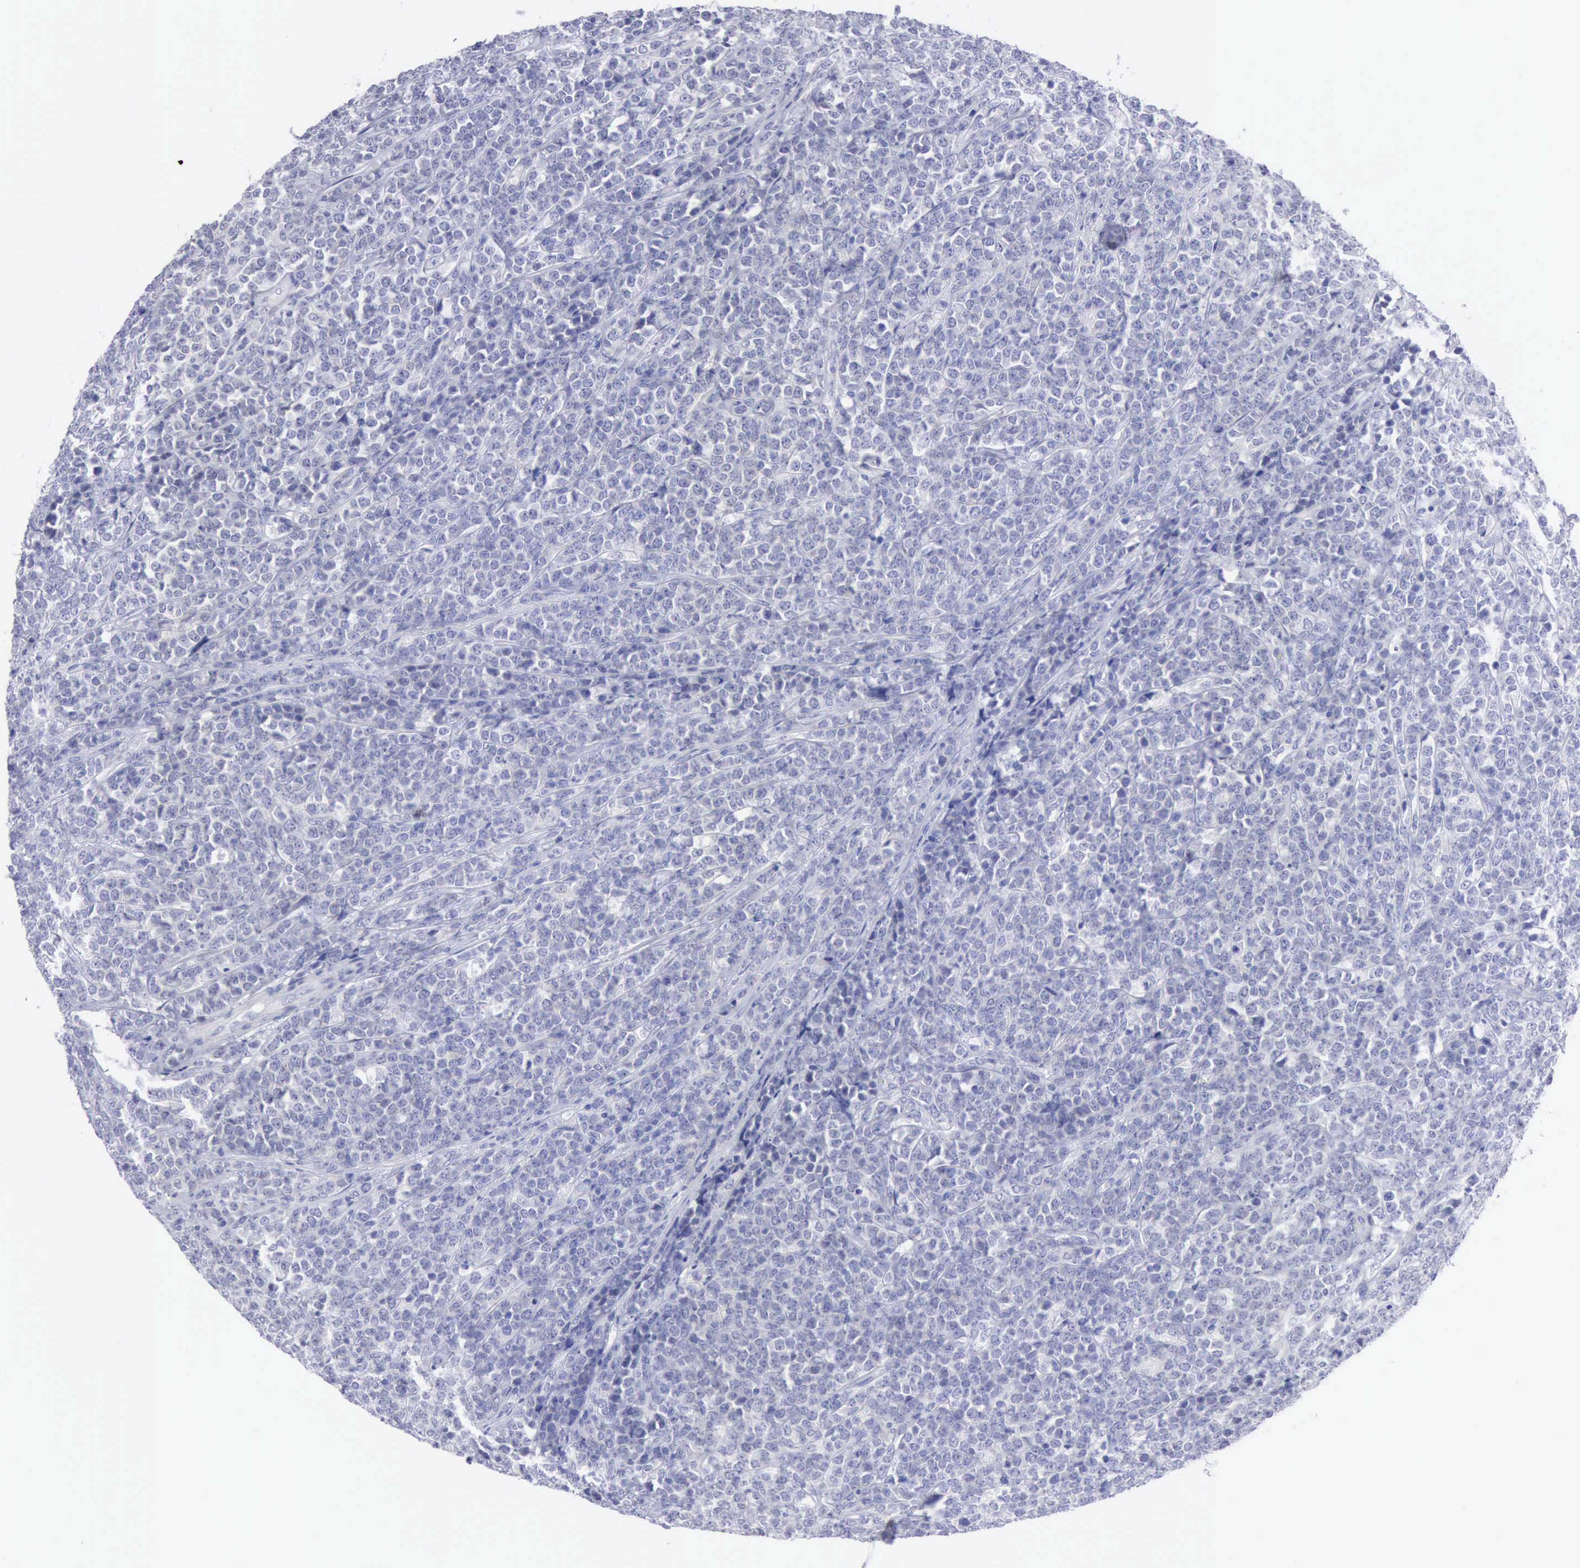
{"staining": {"intensity": "negative", "quantity": "none", "location": "none"}, "tissue": "lymphoma", "cell_type": "Tumor cells", "image_type": "cancer", "snomed": [{"axis": "morphology", "description": "Malignant lymphoma, non-Hodgkin's type, High grade"}, {"axis": "topography", "description": "Small intestine"}, {"axis": "topography", "description": "Colon"}], "caption": "IHC of human high-grade malignant lymphoma, non-Hodgkin's type reveals no expression in tumor cells.", "gene": "ANGEL1", "patient": {"sex": "male", "age": 8}}